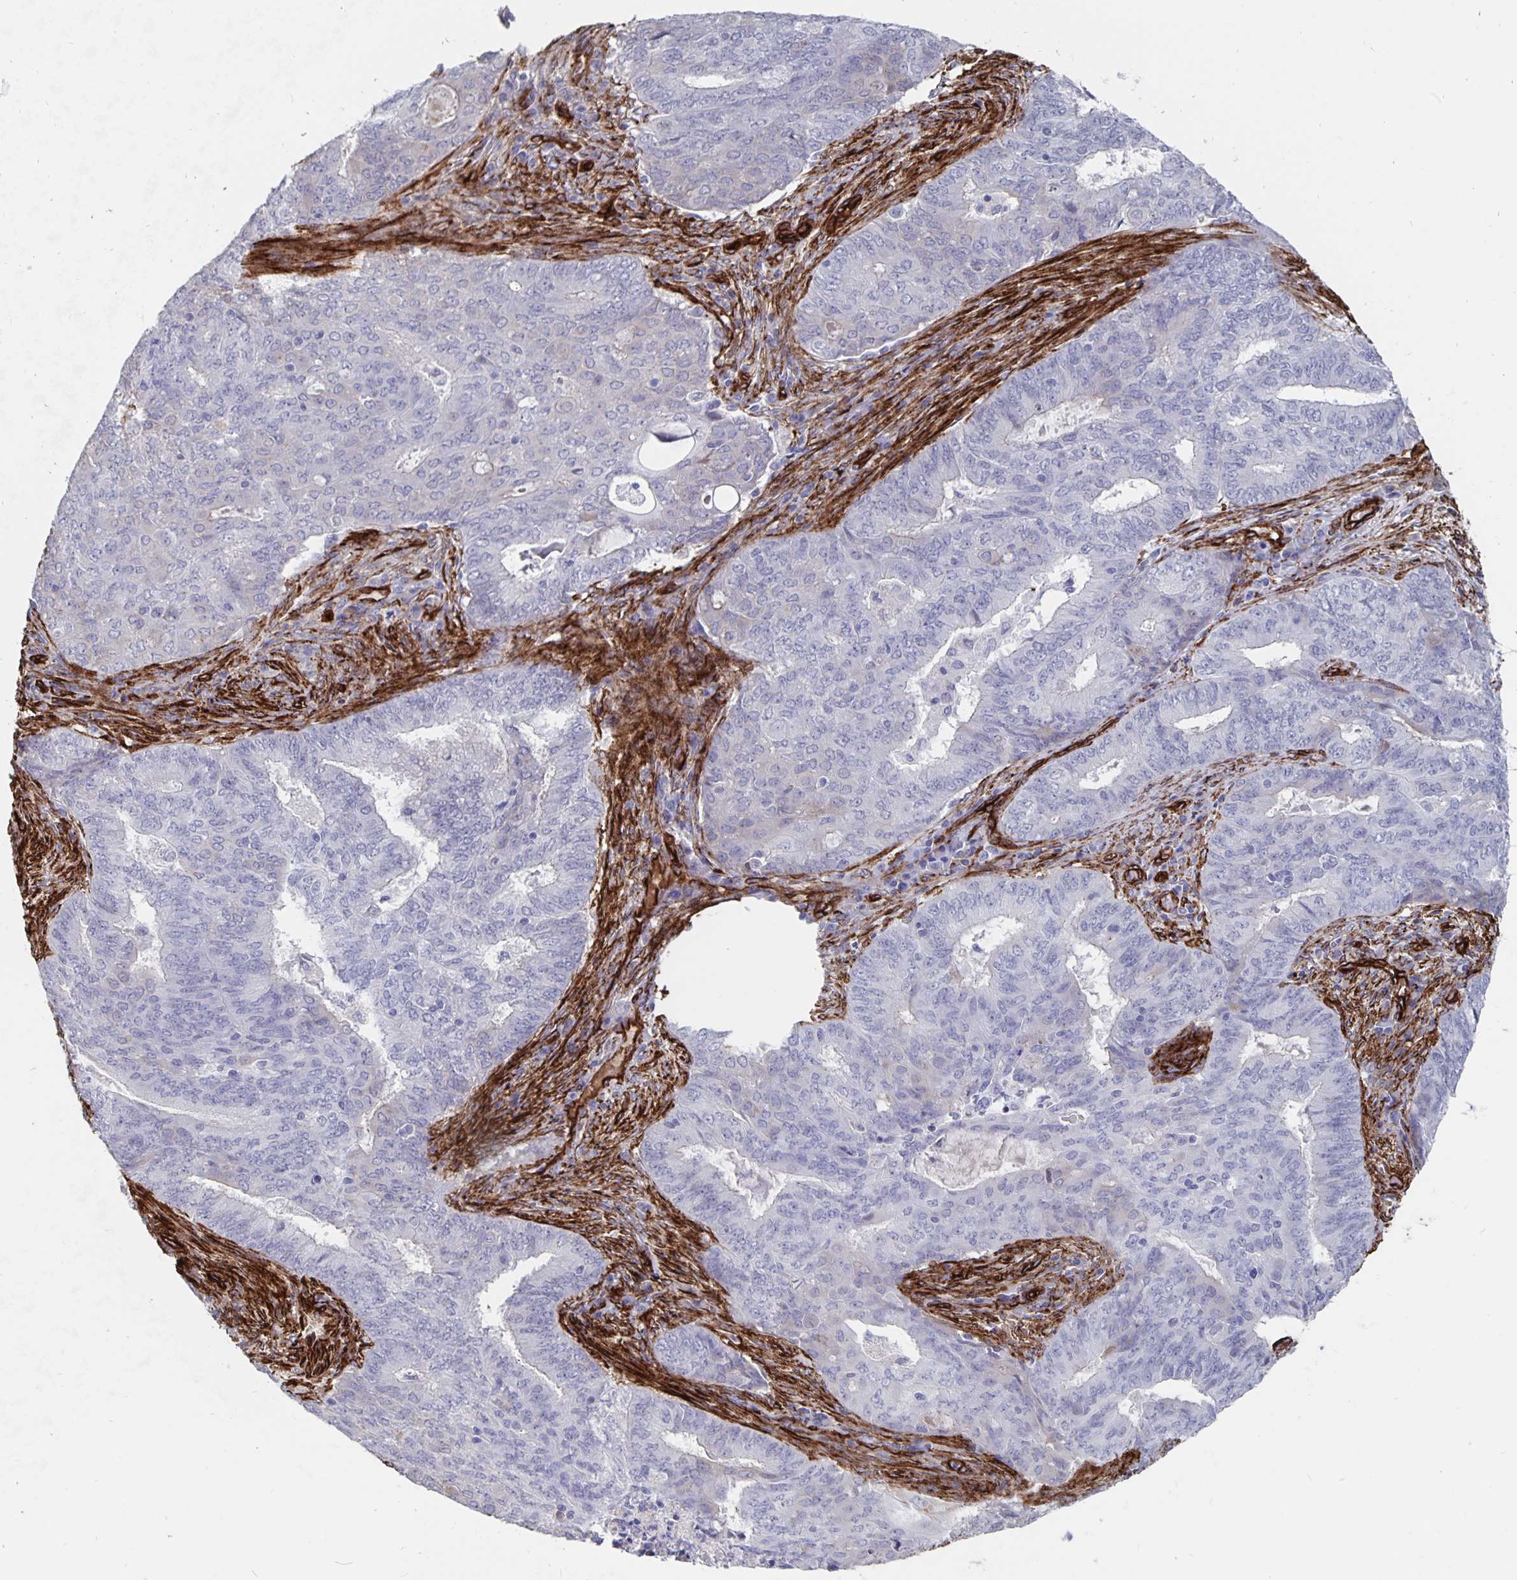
{"staining": {"intensity": "negative", "quantity": "none", "location": "none"}, "tissue": "endometrial cancer", "cell_type": "Tumor cells", "image_type": "cancer", "snomed": [{"axis": "morphology", "description": "Adenocarcinoma, NOS"}, {"axis": "topography", "description": "Endometrium"}], "caption": "The histopathology image demonstrates no significant expression in tumor cells of endometrial cancer.", "gene": "DCHS2", "patient": {"sex": "female", "age": 62}}